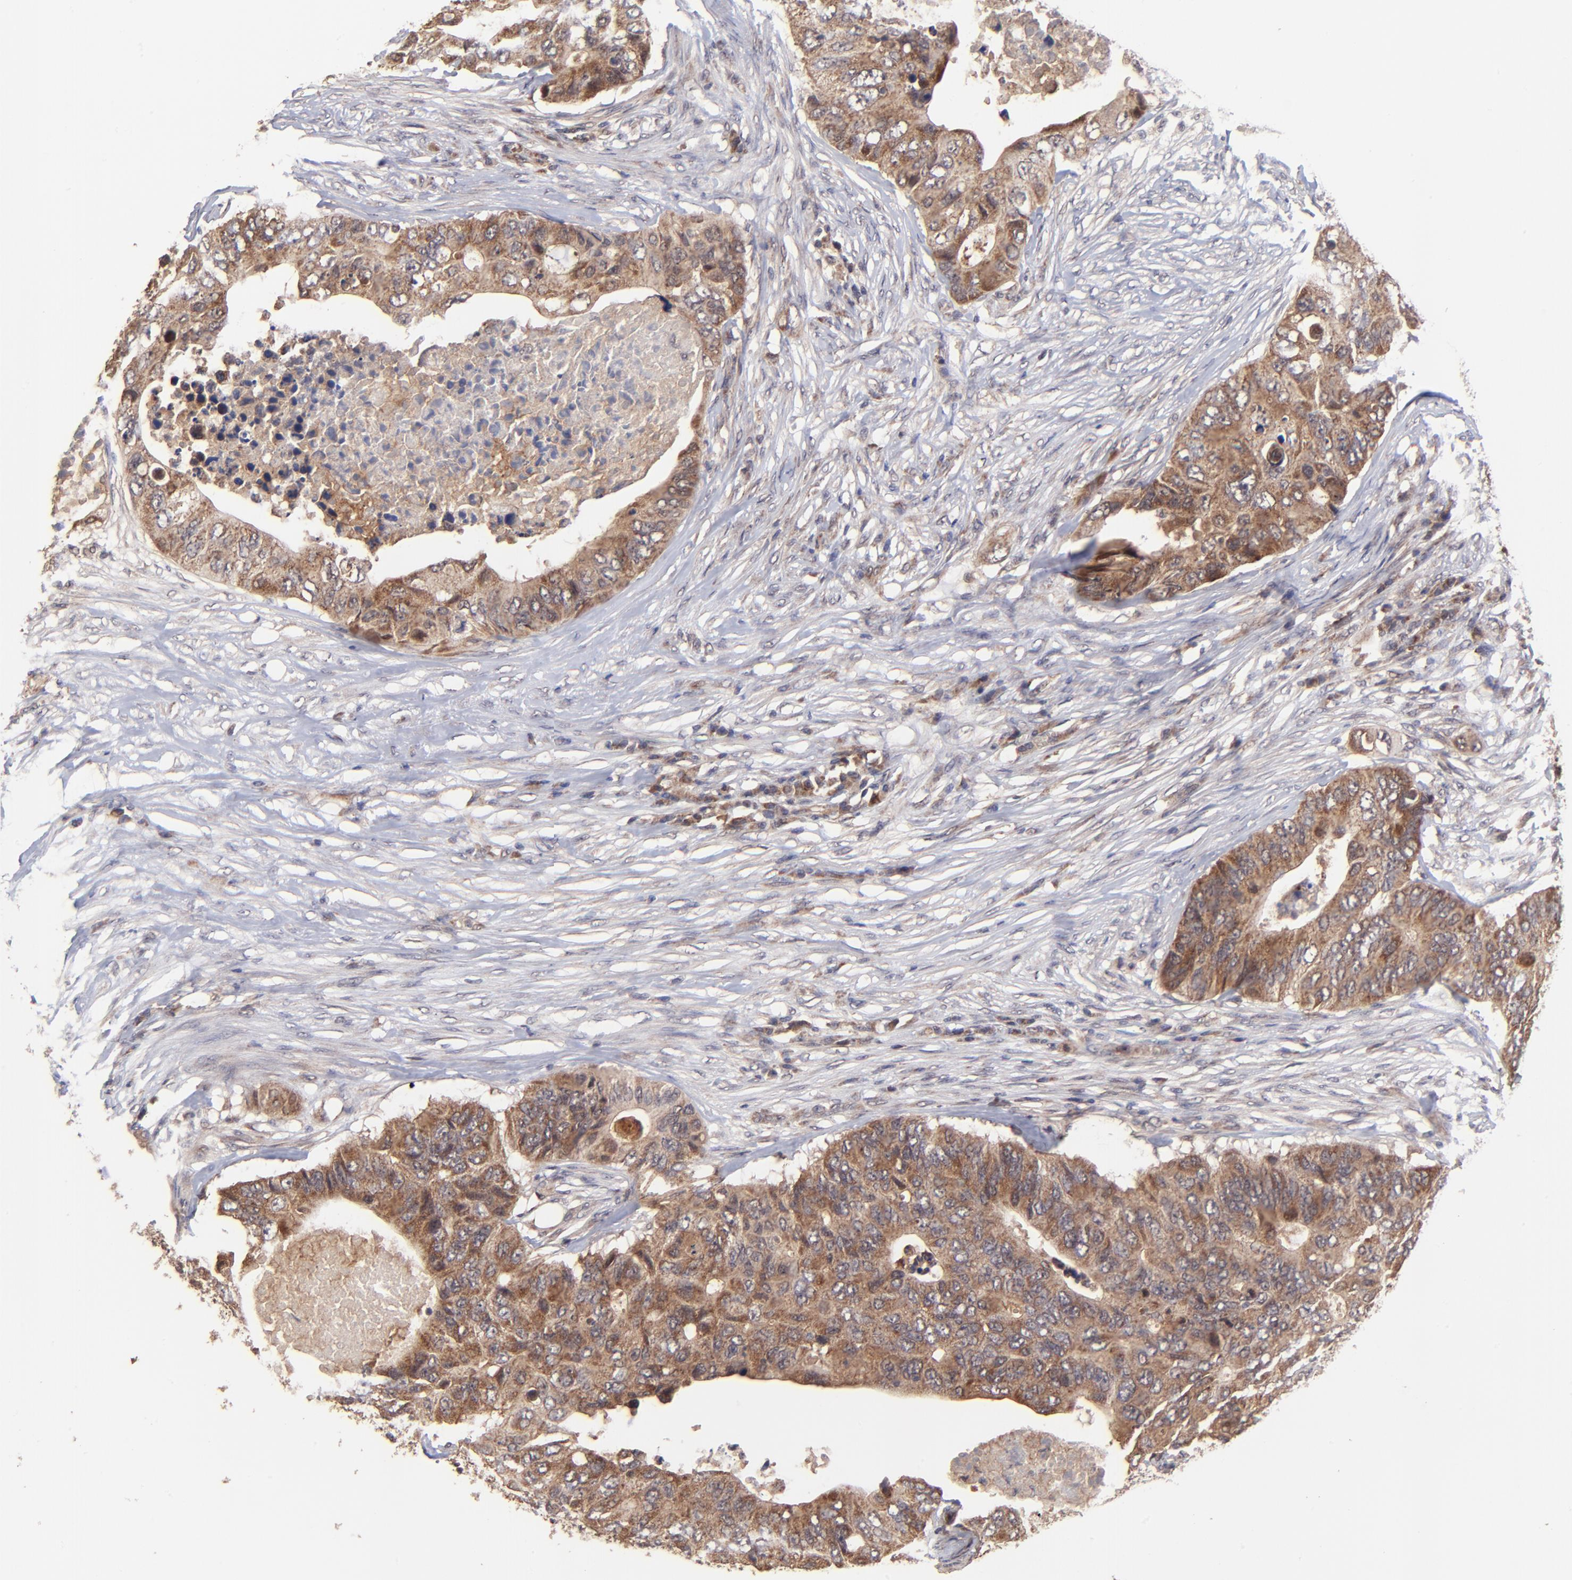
{"staining": {"intensity": "strong", "quantity": ">75%", "location": "cytoplasmic/membranous"}, "tissue": "colorectal cancer", "cell_type": "Tumor cells", "image_type": "cancer", "snomed": [{"axis": "morphology", "description": "Adenocarcinoma, NOS"}, {"axis": "topography", "description": "Colon"}], "caption": "The immunohistochemical stain shows strong cytoplasmic/membranous positivity in tumor cells of colorectal cancer tissue.", "gene": "BAIAP2L2", "patient": {"sex": "male", "age": 71}}